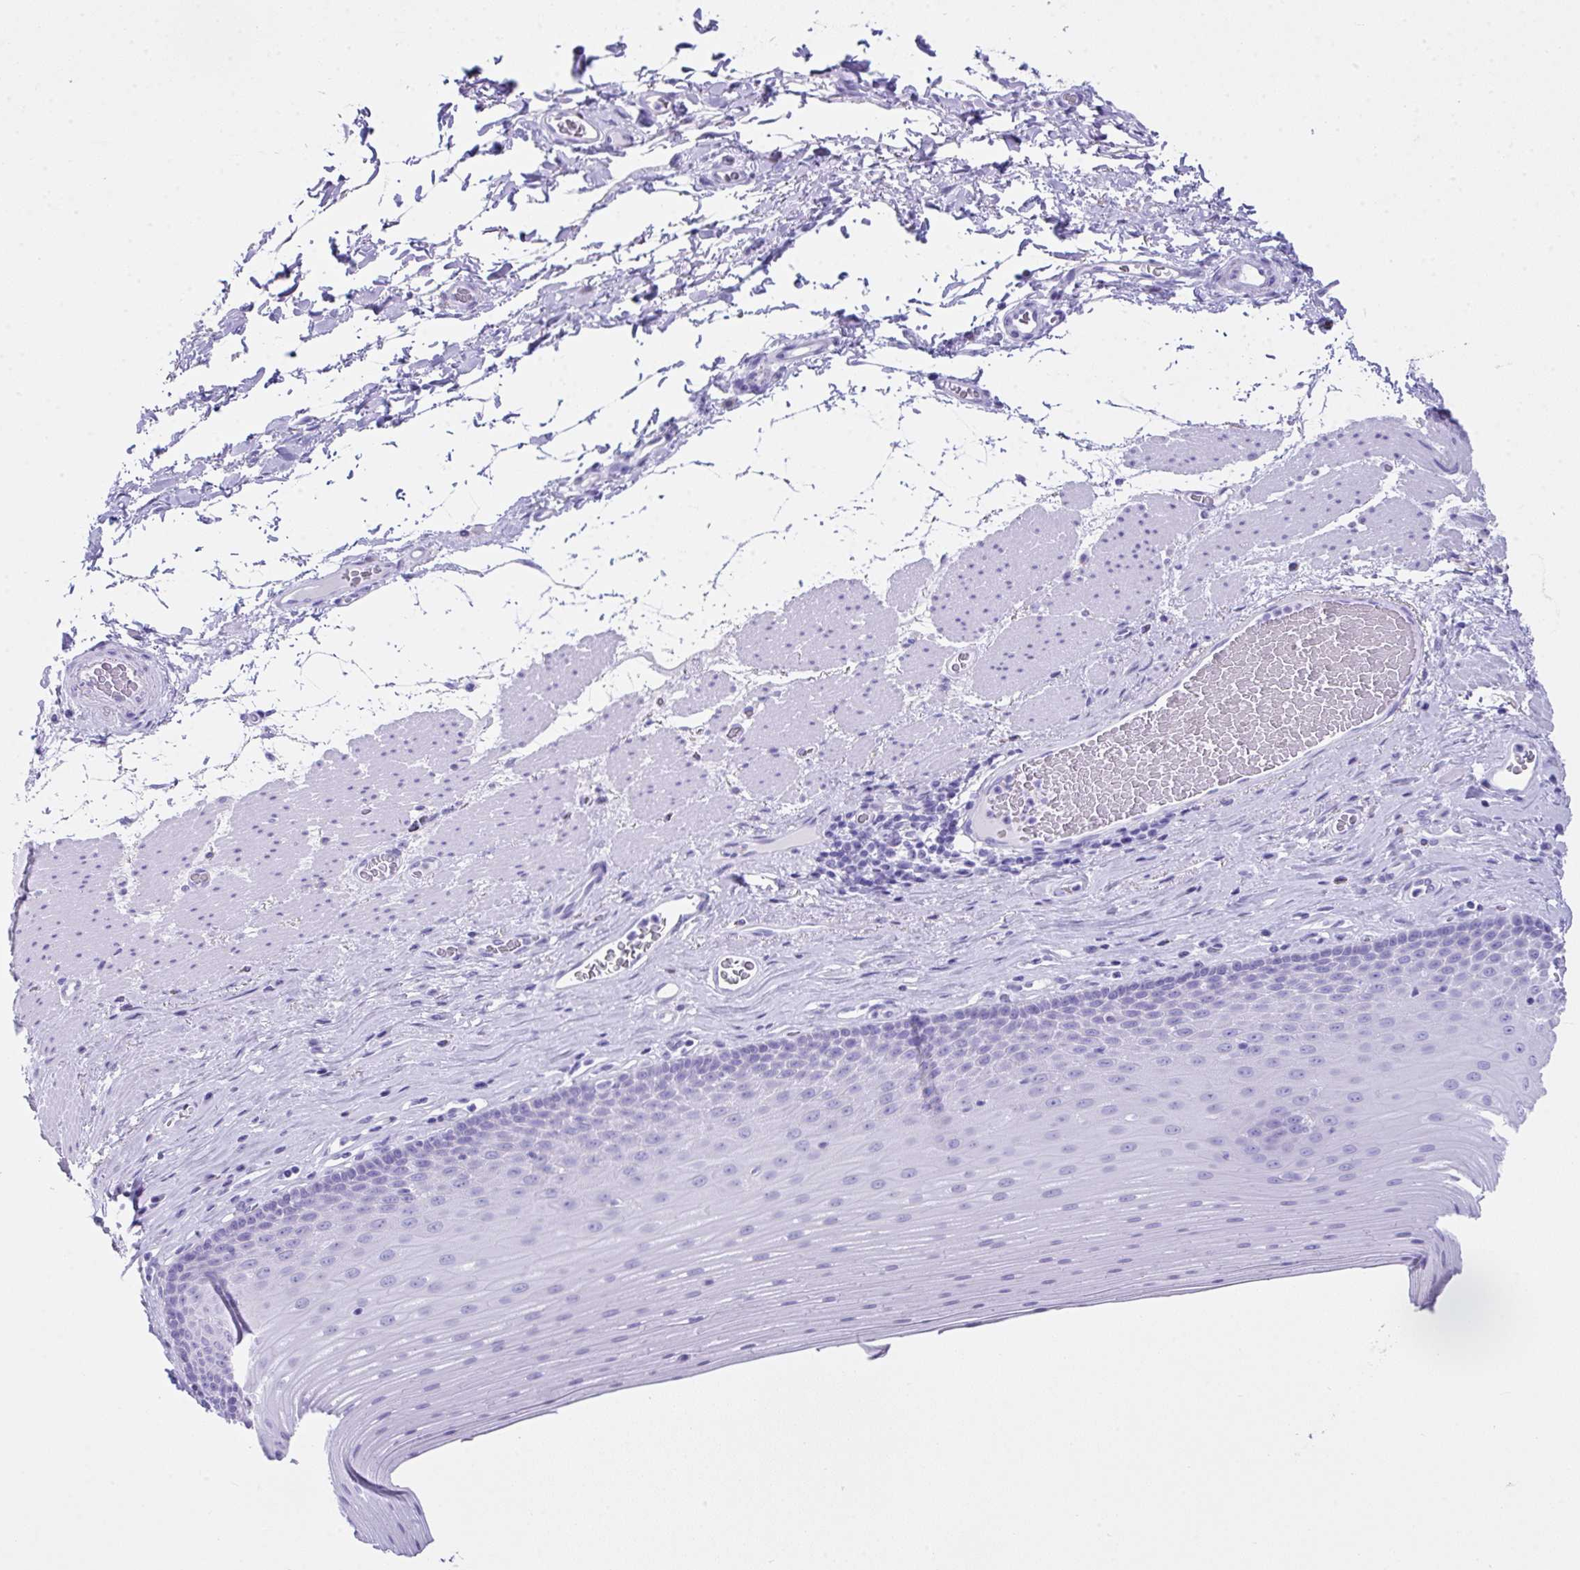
{"staining": {"intensity": "negative", "quantity": "none", "location": "none"}, "tissue": "esophagus", "cell_type": "Squamous epithelial cells", "image_type": "normal", "snomed": [{"axis": "morphology", "description": "Normal tissue, NOS"}, {"axis": "topography", "description": "Esophagus"}], "caption": "Squamous epithelial cells are negative for protein expression in unremarkable human esophagus. (DAB IHC with hematoxylin counter stain).", "gene": "LGALS4", "patient": {"sex": "male", "age": 62}}